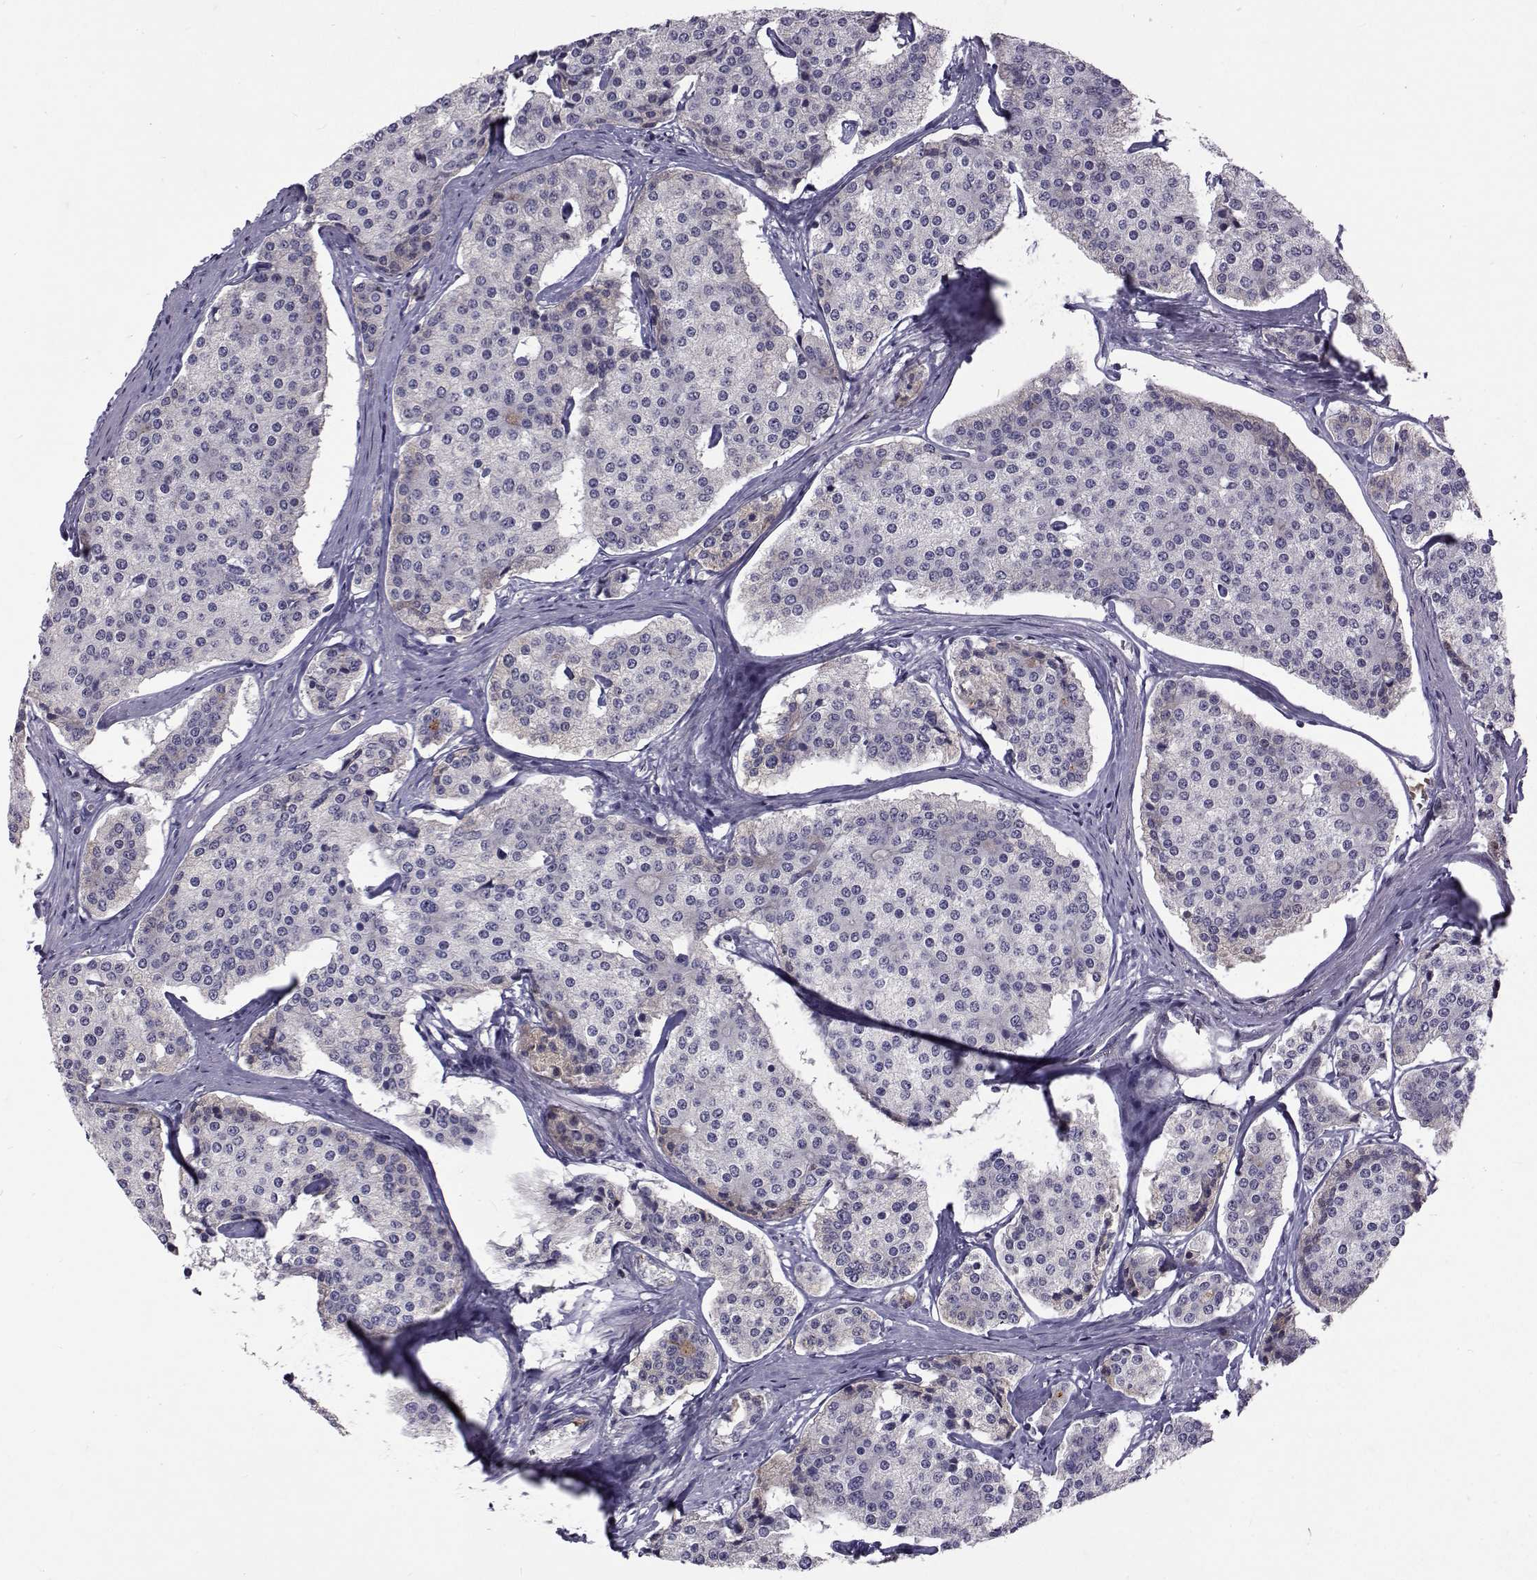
{"staining": {"intensity": "negative", "quantity": "none", "location": "none"}, "tissue": "carcinoid", "cell_type": "Tumor cells", "image_type": "cancer", "snomed": [{"axis": "morphology", "description": "Carcinoid, malignant, NOS"}, {"axis": "topography", "description": "Small intestine"}], "caption": "A high-resolution micrograph shows IHC staining of carcinoid (malignant), which demonstrates no significant expression in tumor cells.", "gene": "TNFRSF11B", "patient": {"sex": "female", "age": 65}}